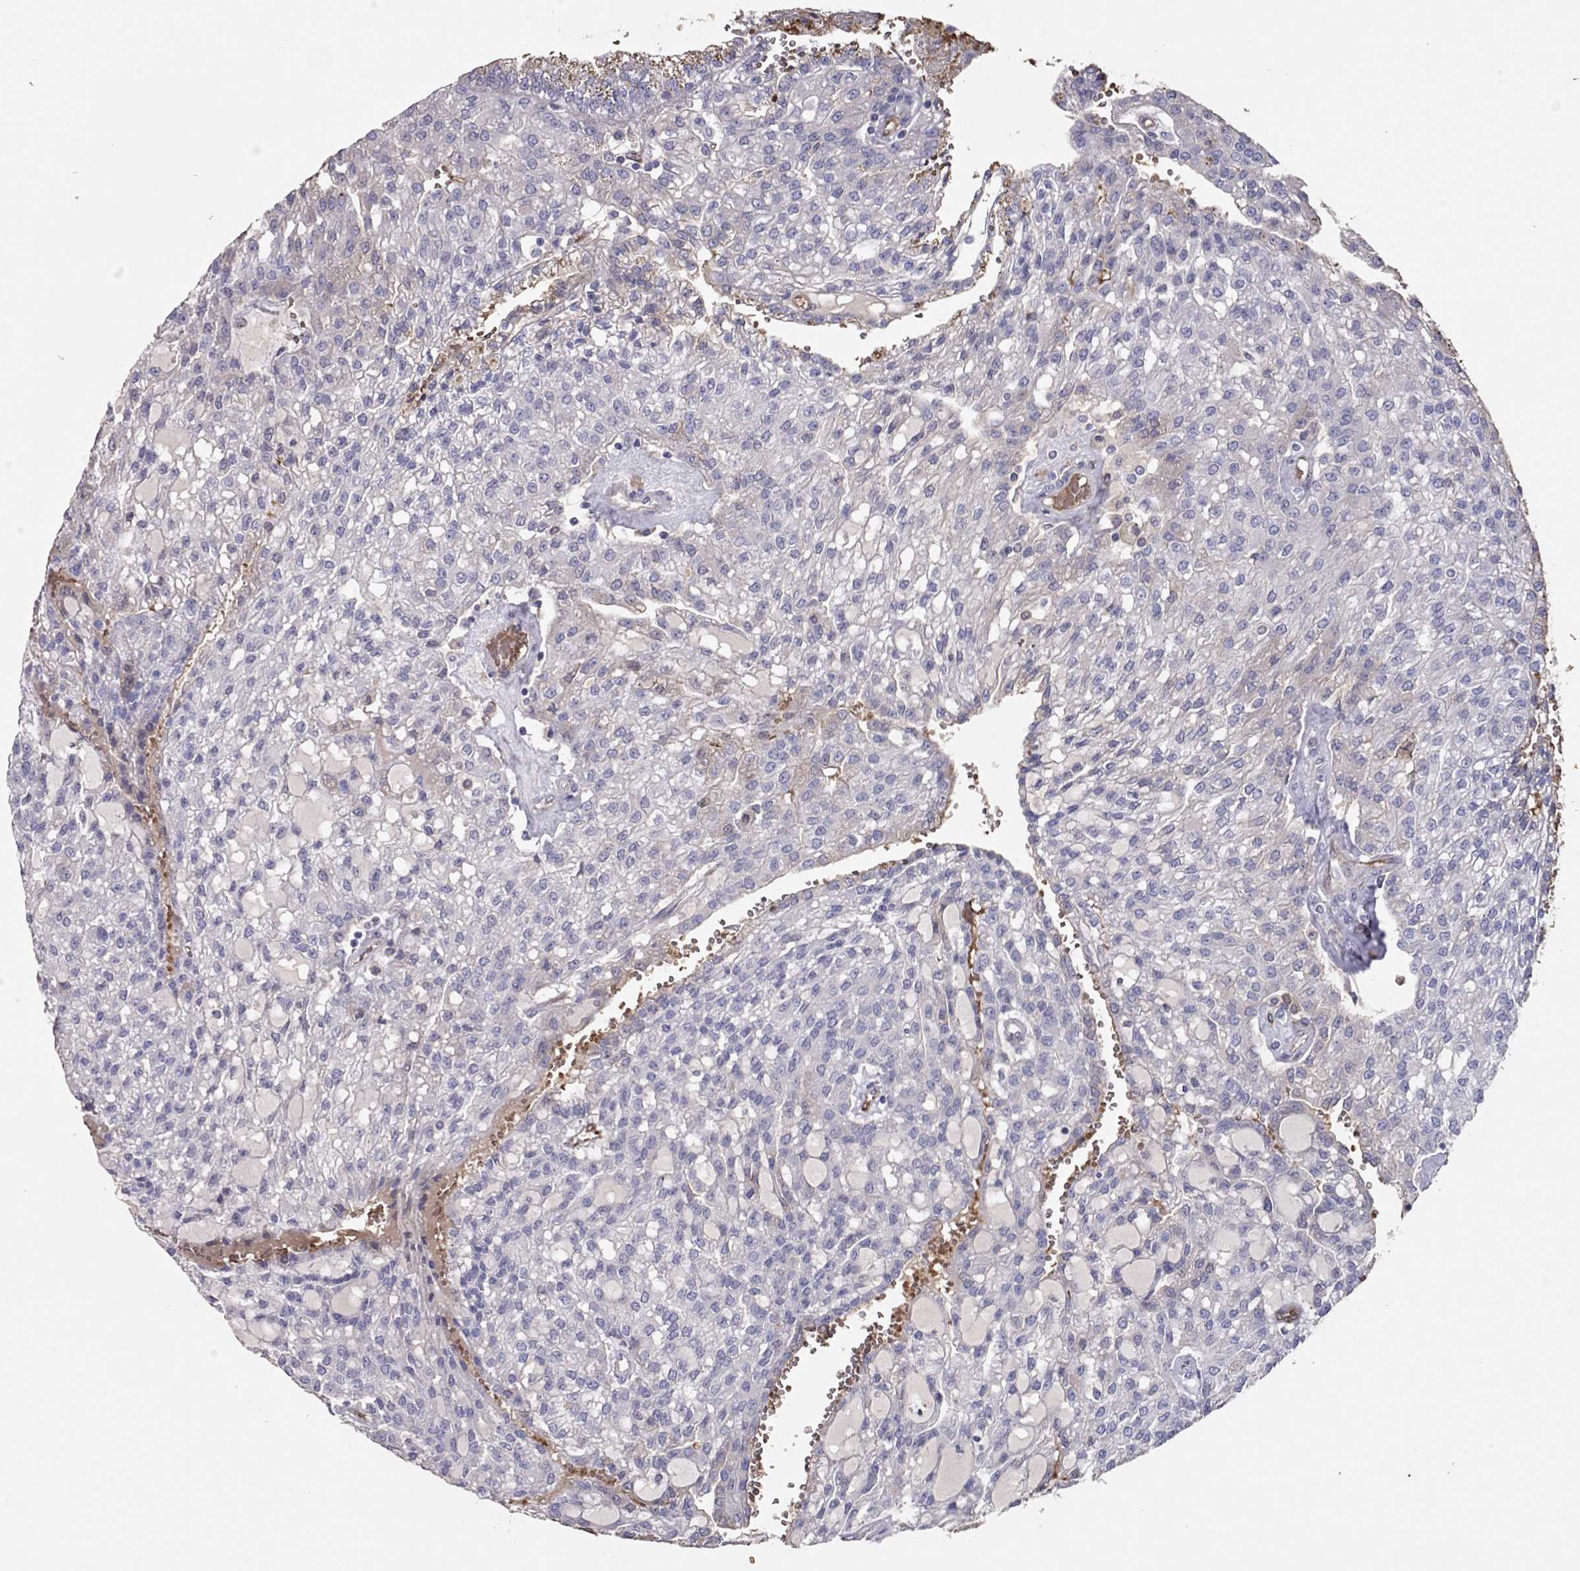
{"staining": {"intensity": "negative", "quantity": "none", "location": "none"}, "tissue": "renal cancer", "cell_type": "Tumor cells", "image_type": "cancer", "snomed": [{"axis": "morphology", "description": "Adenocarcinoma, NOS"}, {"axis": "topography", "description": "Kidney"}], "caption": "High power microscopy photomicrograph of an immunohistochemistry histopathology image of renal cancer (adenocarcinoma), revealing no significant expression in tumor cells.", "gene": "RHD", "patient": {"sex": "male", "age": 63}}